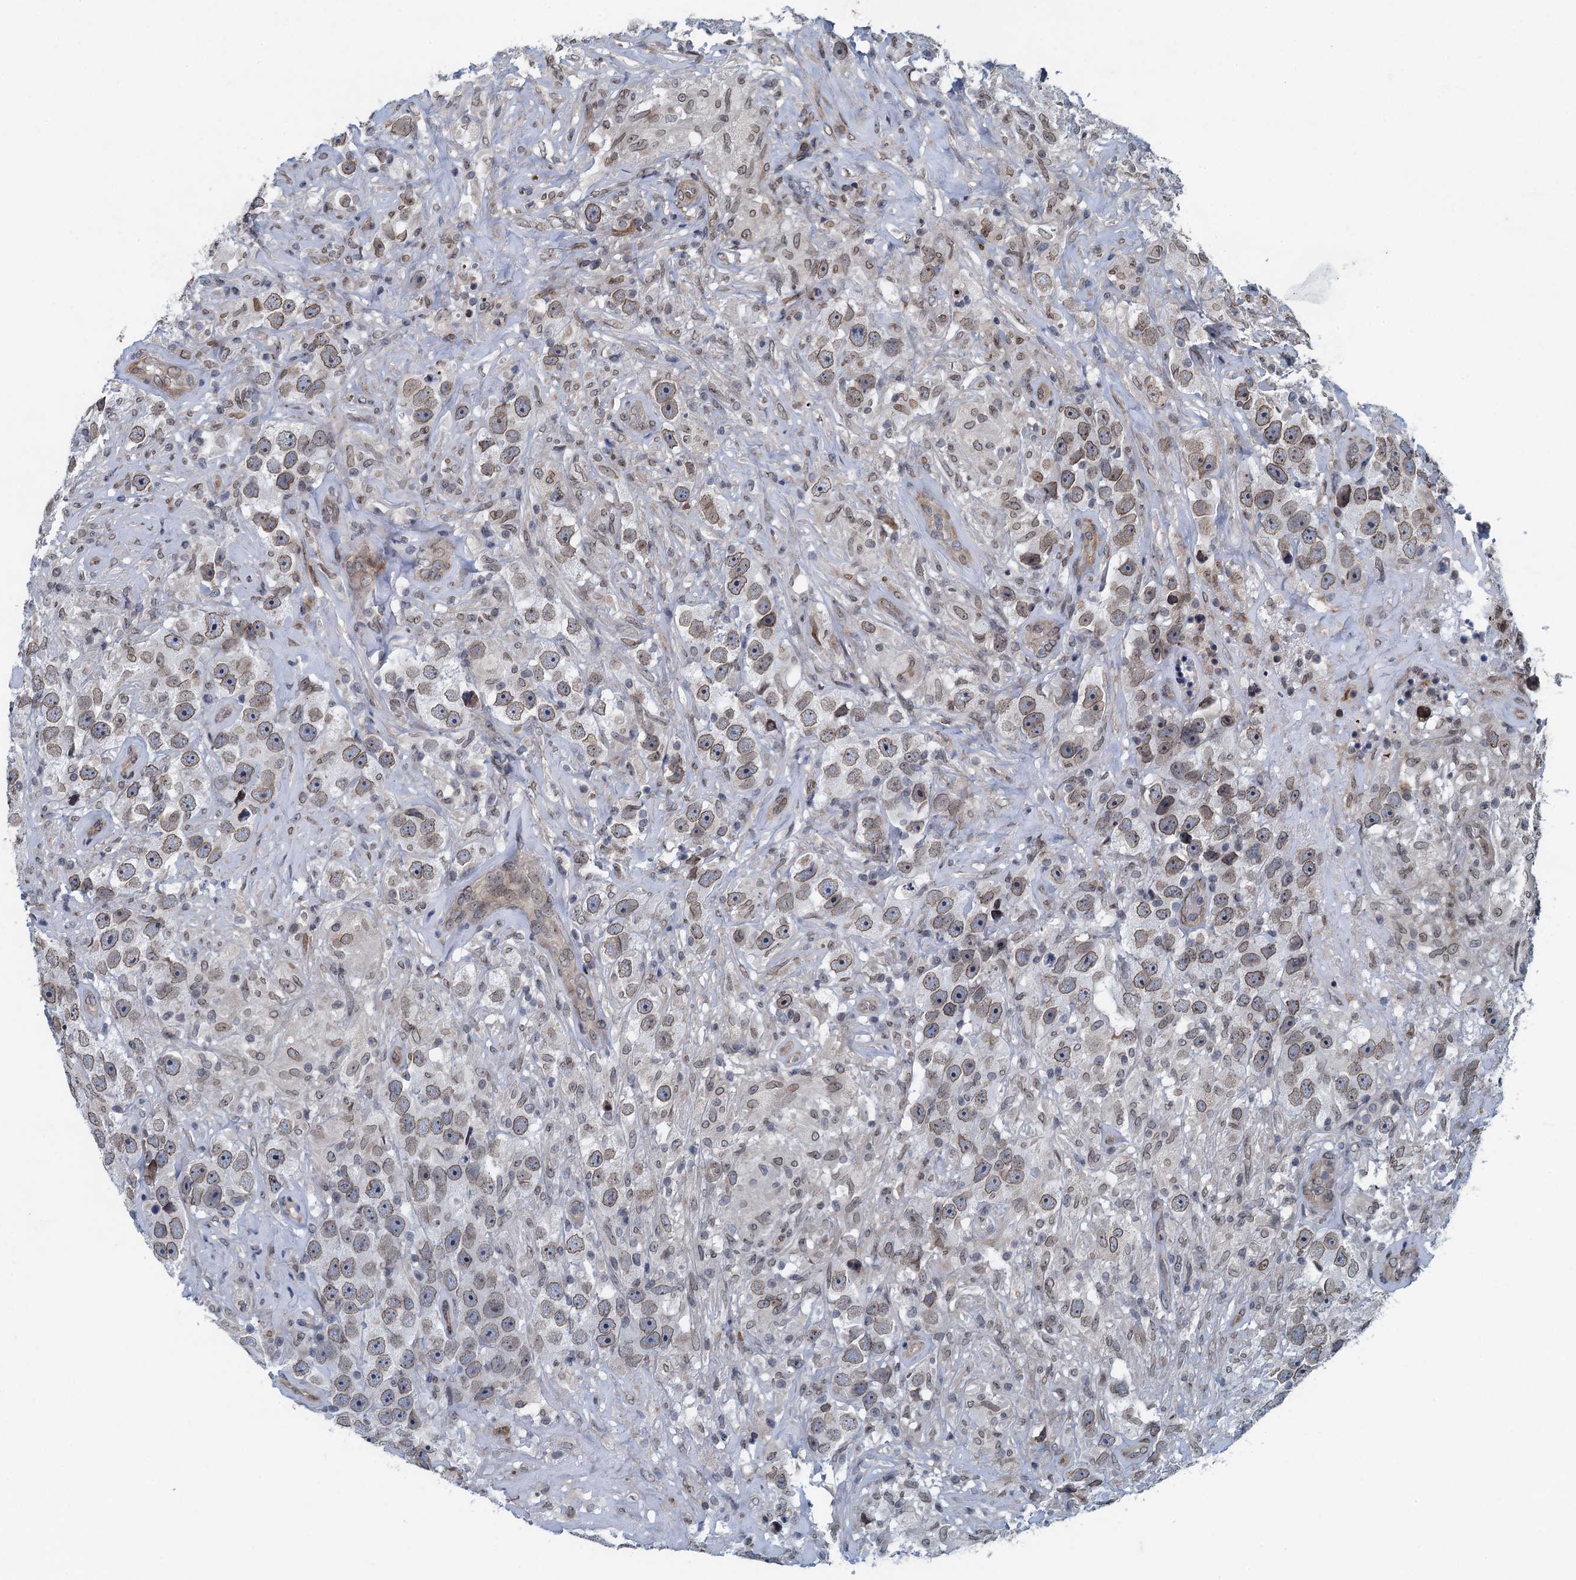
{"staining": {"intensity": "weak", "quantity": ">75%", "location": "cytoplasmic/membranous,nuclear"}, "tissue": "testis cancer", "cell_type": "Tumor cells", "image_type": "cancer", "snomed": [{"axis": "morphology", "description": "Seminoma, NOS"}, {"axis": "topography", "description": "Testis"}], "caption": "There is low levels of weak cytoplasmic/membranous and nuclear expression in tumor cells of testis seminoma, as demonstrated by immunohistochemical staining (brown color).", "gene": "CCDC34", "patient": {"sex": "male", "age": 49}}